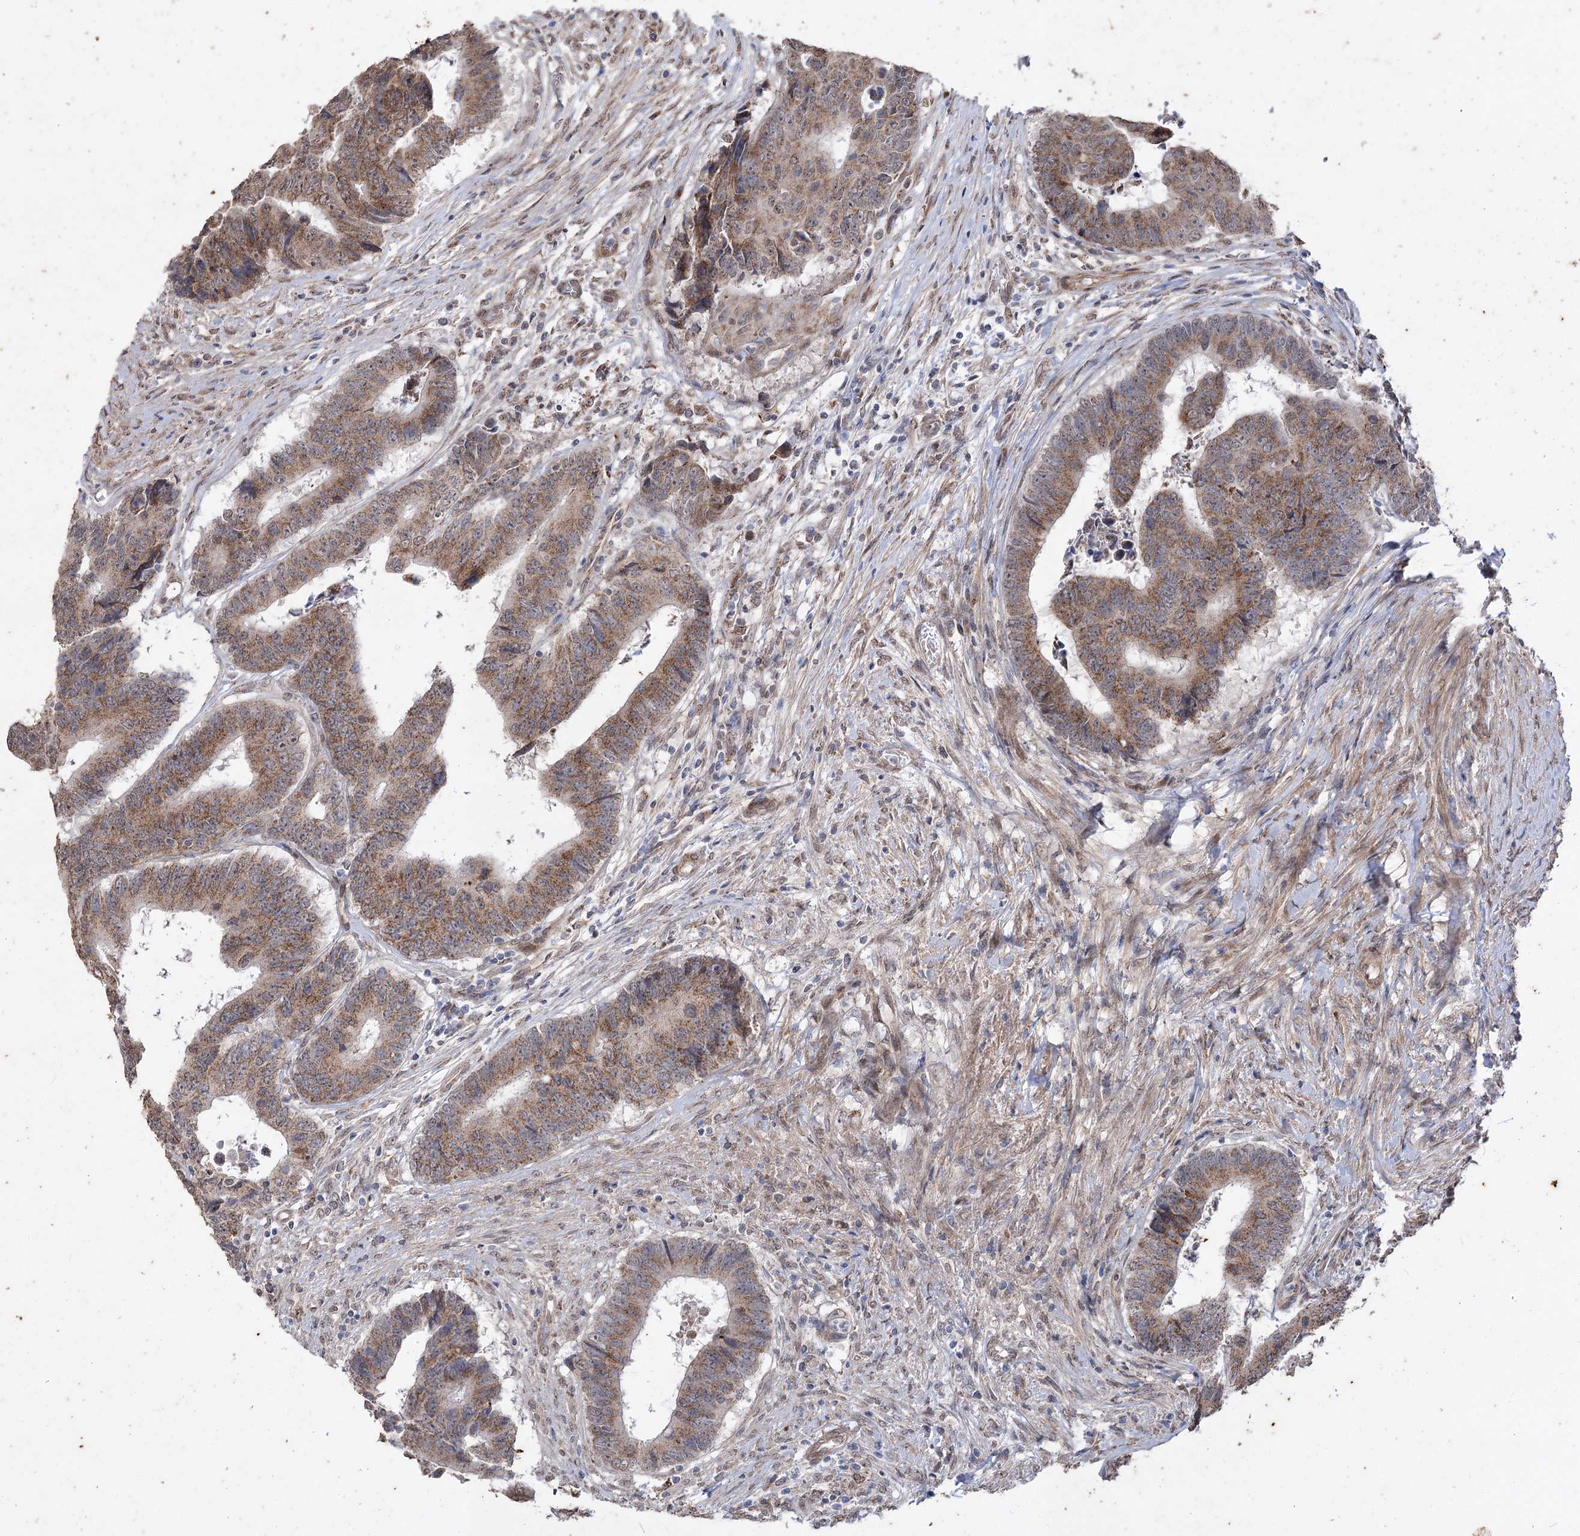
{"staining": {"intensity": "moderate", "quantity": ">75%", "location": "cytoplasmic/membranous"}, "tissue": "colorectal cancer", "cell_type": "Tumor cells", "image_type": "cancer", "snomed": [{"axis": "morphology", "description": "Adenocarcinoma, NOS"}, {"axis": "topography", "description": "Rectum"}], "caption": "Colorectal cancer (adenocarcinoma) stained with a brown dye shows moderate cytoplasmic/membranous positive staining in approximately >75% of tumor cells.", "gene": "ZSCAN23", "patient": {"sex": "male", "age": 84}}